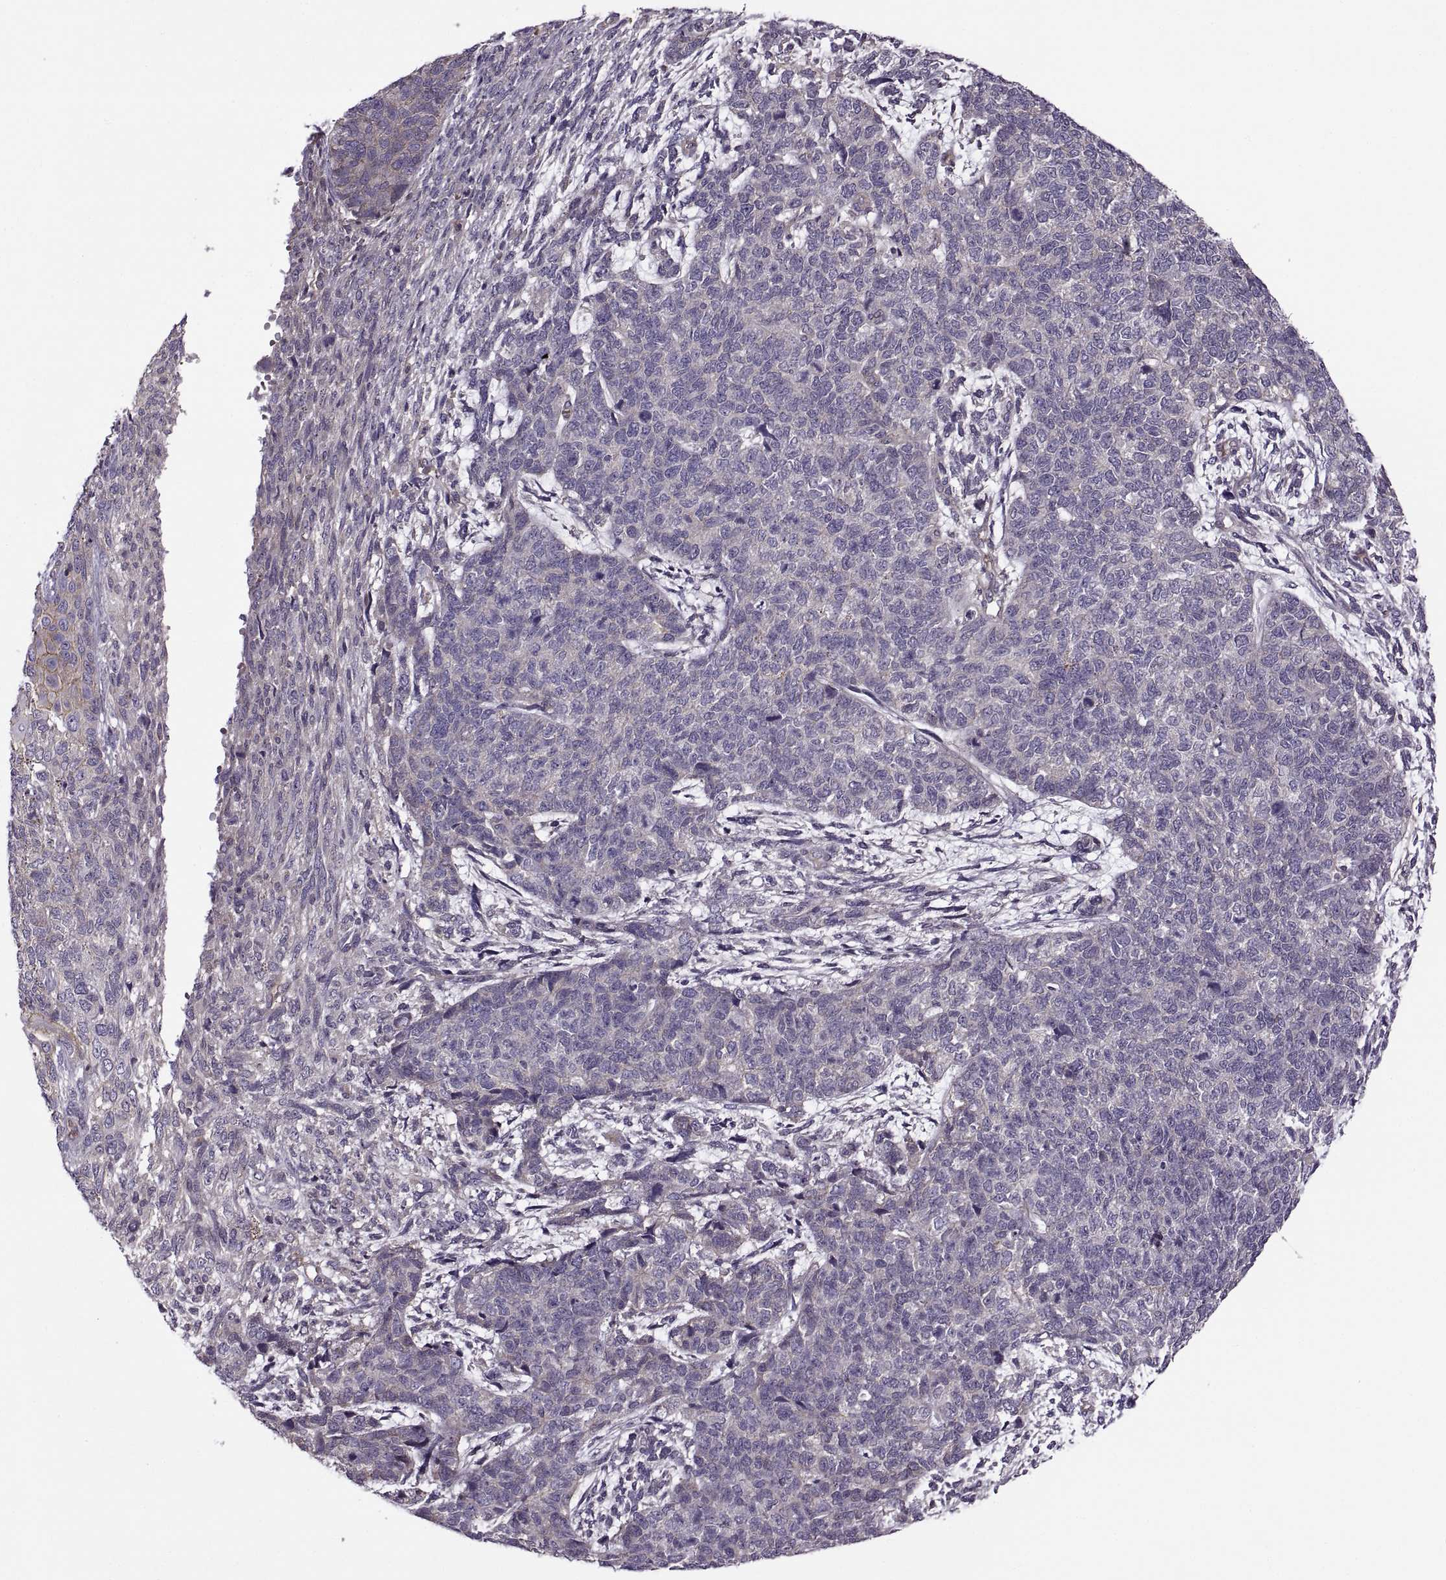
{"staining": {"intensity": "negative", "quantity": "none", "location": "none"}, "tissue": "cervical cancer", "cell_type": "Tumor cells", "image_type": "cancer", "snomed": [{"axis": "morphology", "description": "Squamous cell carcinoma, NOS"}, {"axis": "topography", "description": "Cervix"}], "caption": "Cervical cancer (squamous cell carcinoma) was stained to show a protein in brown. There is no significant expression in tumor cells.", "gene": "SLC2A3", "patient": {"sex": "female", "age": 63}}